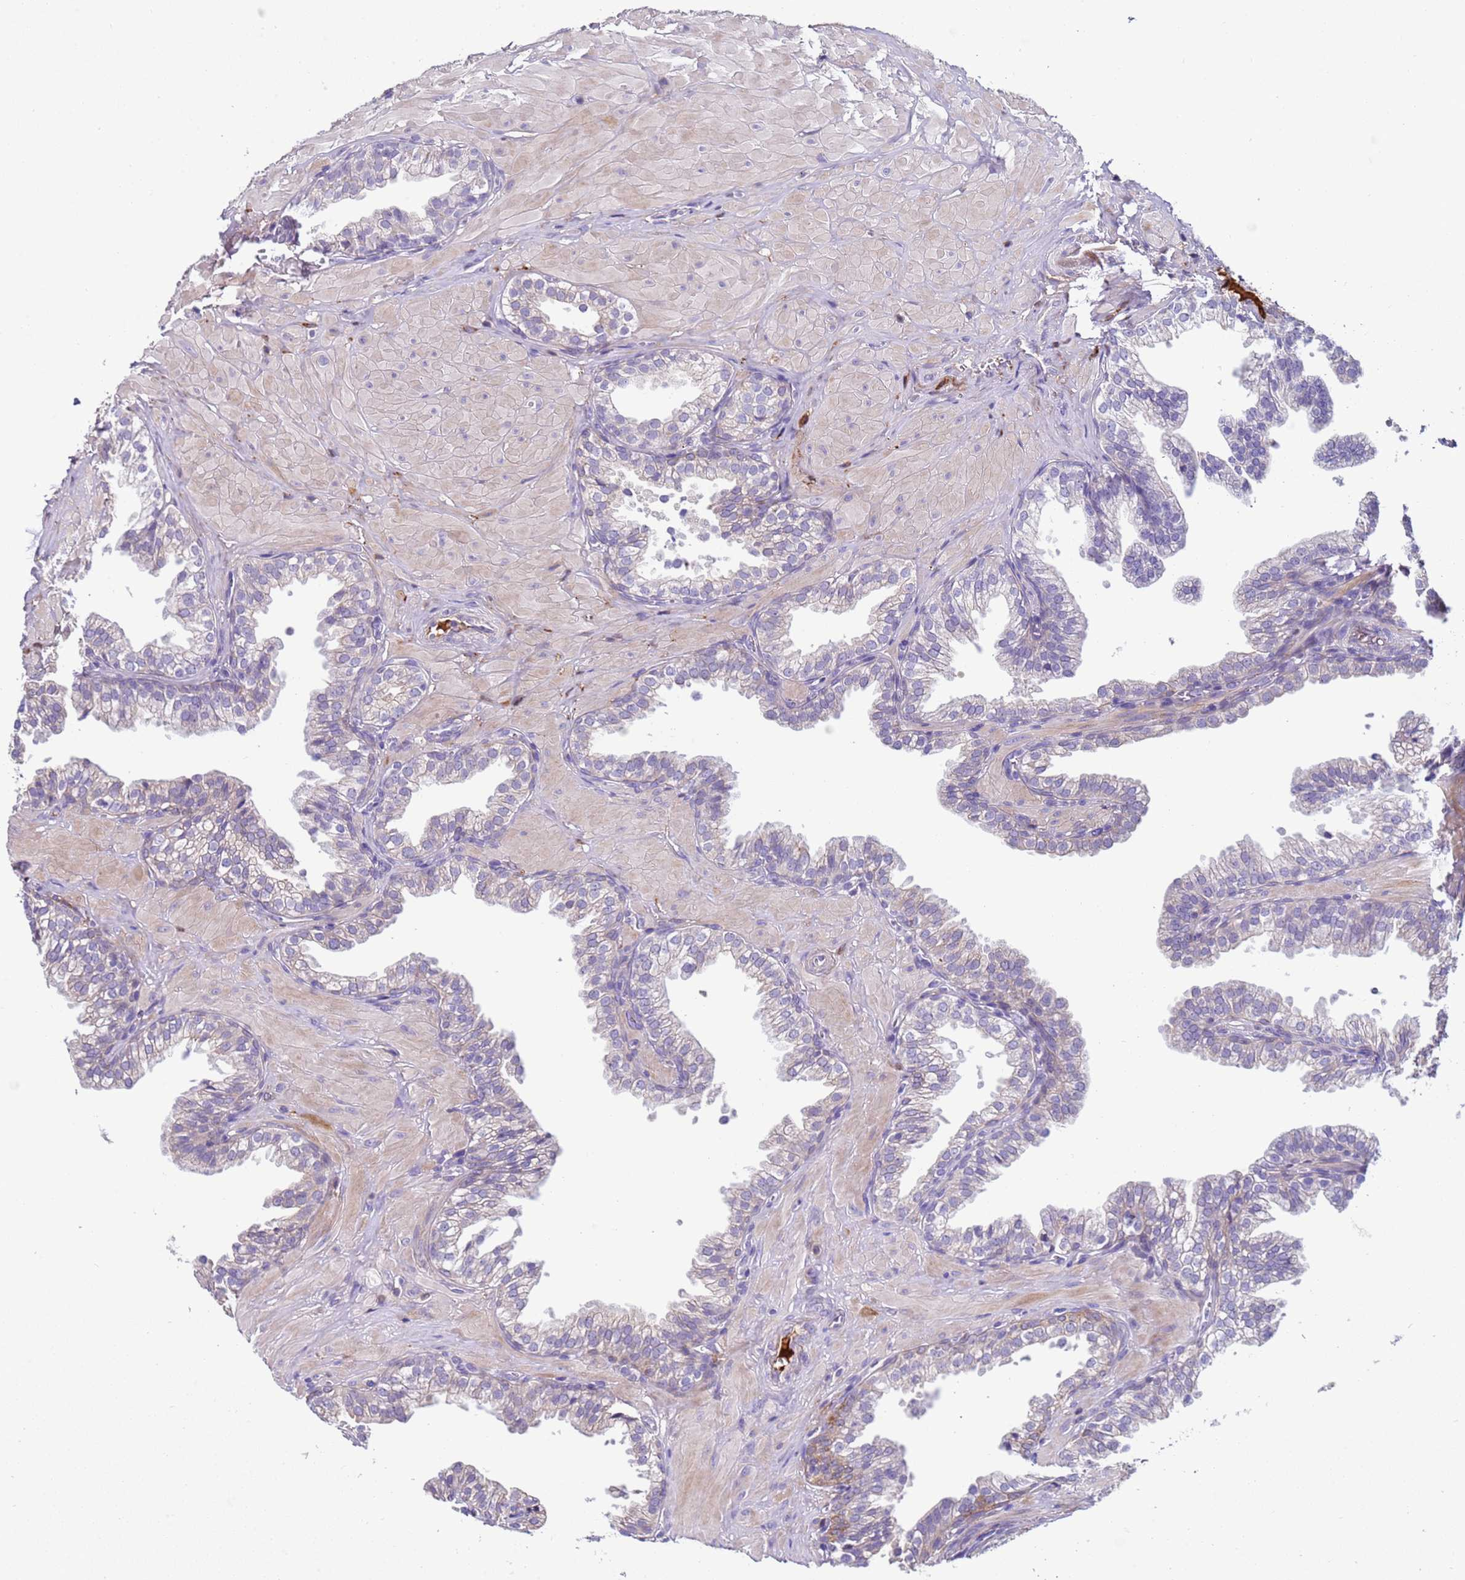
{"staining": {"intensity": "weak", "quantity": "<25%", "location": "cytoplasmic/membranous"}, "tissue": "prostate", "cell_type": "Glandular cells", "image_type": "normal", "snomed": [{"axis": "morphology", "description": "Normal tissue, NOS"}, {"axis": "topography", "description": "Prostate"}, {"axis": "topography", "description": "Peripheral nerve tissue"}], "caption": "DAB immunohistochemical staining of unremarkable human prostate displays no significant staining in glandular cells.", "gene": "TRIM51G", "patient": {"sex": "male", "age": 55}}